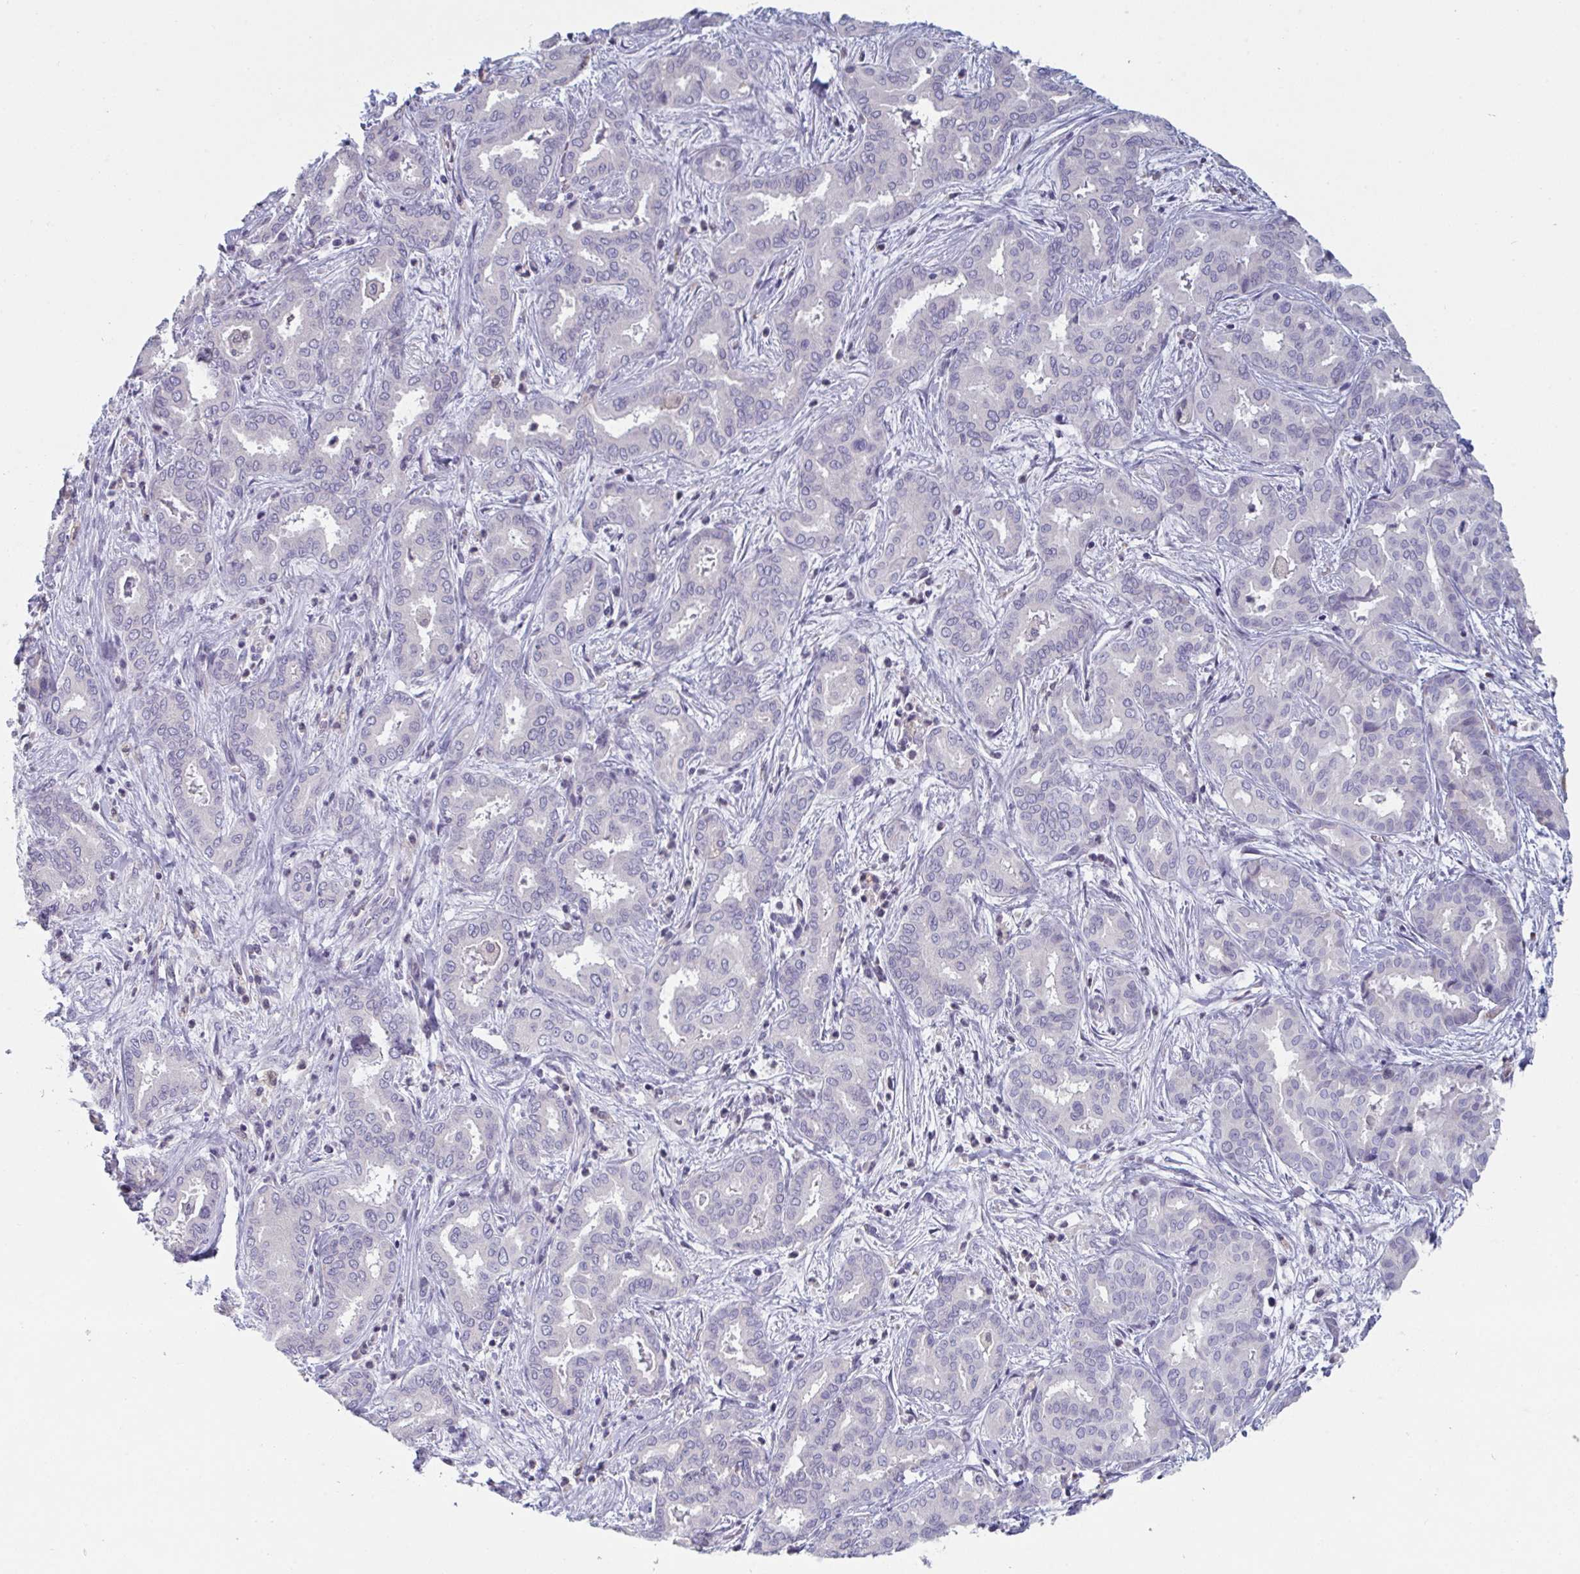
{"staining": {"intensity": "negative", "quantity": "none", "location": "none"}, "tissue": "liver cancer", "cell_type": "Tumor cells", "image_type": "cancer", "snomed": [{"axis": "morphology", "description": "Cholangiocarcinoma"}, {"axis": "topography", "description": "Liver"}], "caption": "Cholangiocarcinoma (liver) was stained to show a protein in brown. There is no significant staining in tumor cells.", "gene": "PTPRD", "patient": {"sex": "female", "age": 64}}